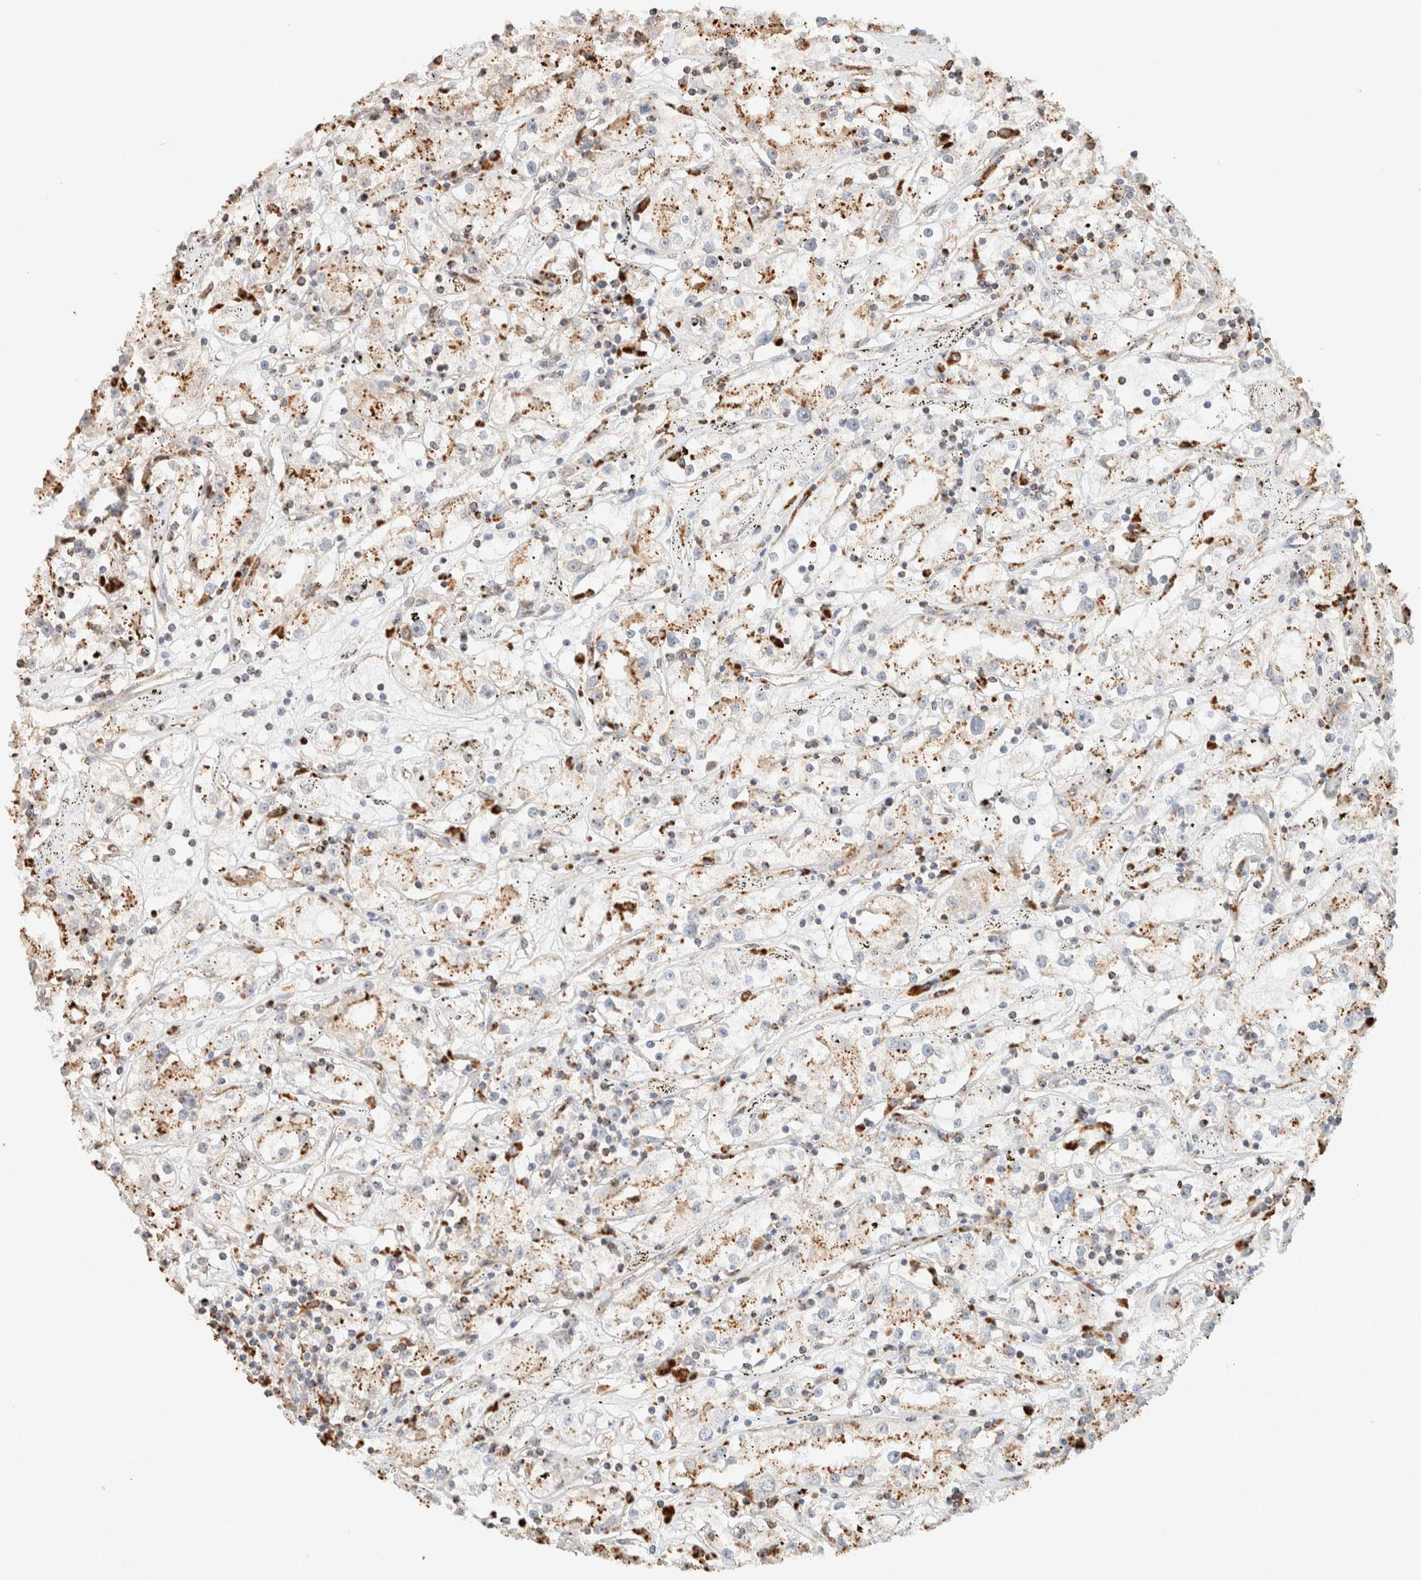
{"staining": {"intensity": "moderate", "quantity": "25%-75%", "location": "cytoplasmic/membranous"}, "tissue": "renal cancer", "cell_type": "Tumor cells", "image_type": "cancer", "snomed": [{"axis": "morphology", "description": "Adenocarcinoma, NOS"}, {"axis": "topography", "description": "Kidney"}], "caption": "The photomicrograph exhibits staining of renal cancer (adenocarcinoma), revealing moderate cytoplasmic/membranous protein positivity (brown color) within tumor cells.", "gene": "CTSC", "patient": {"sex": "male", "age": 56}}